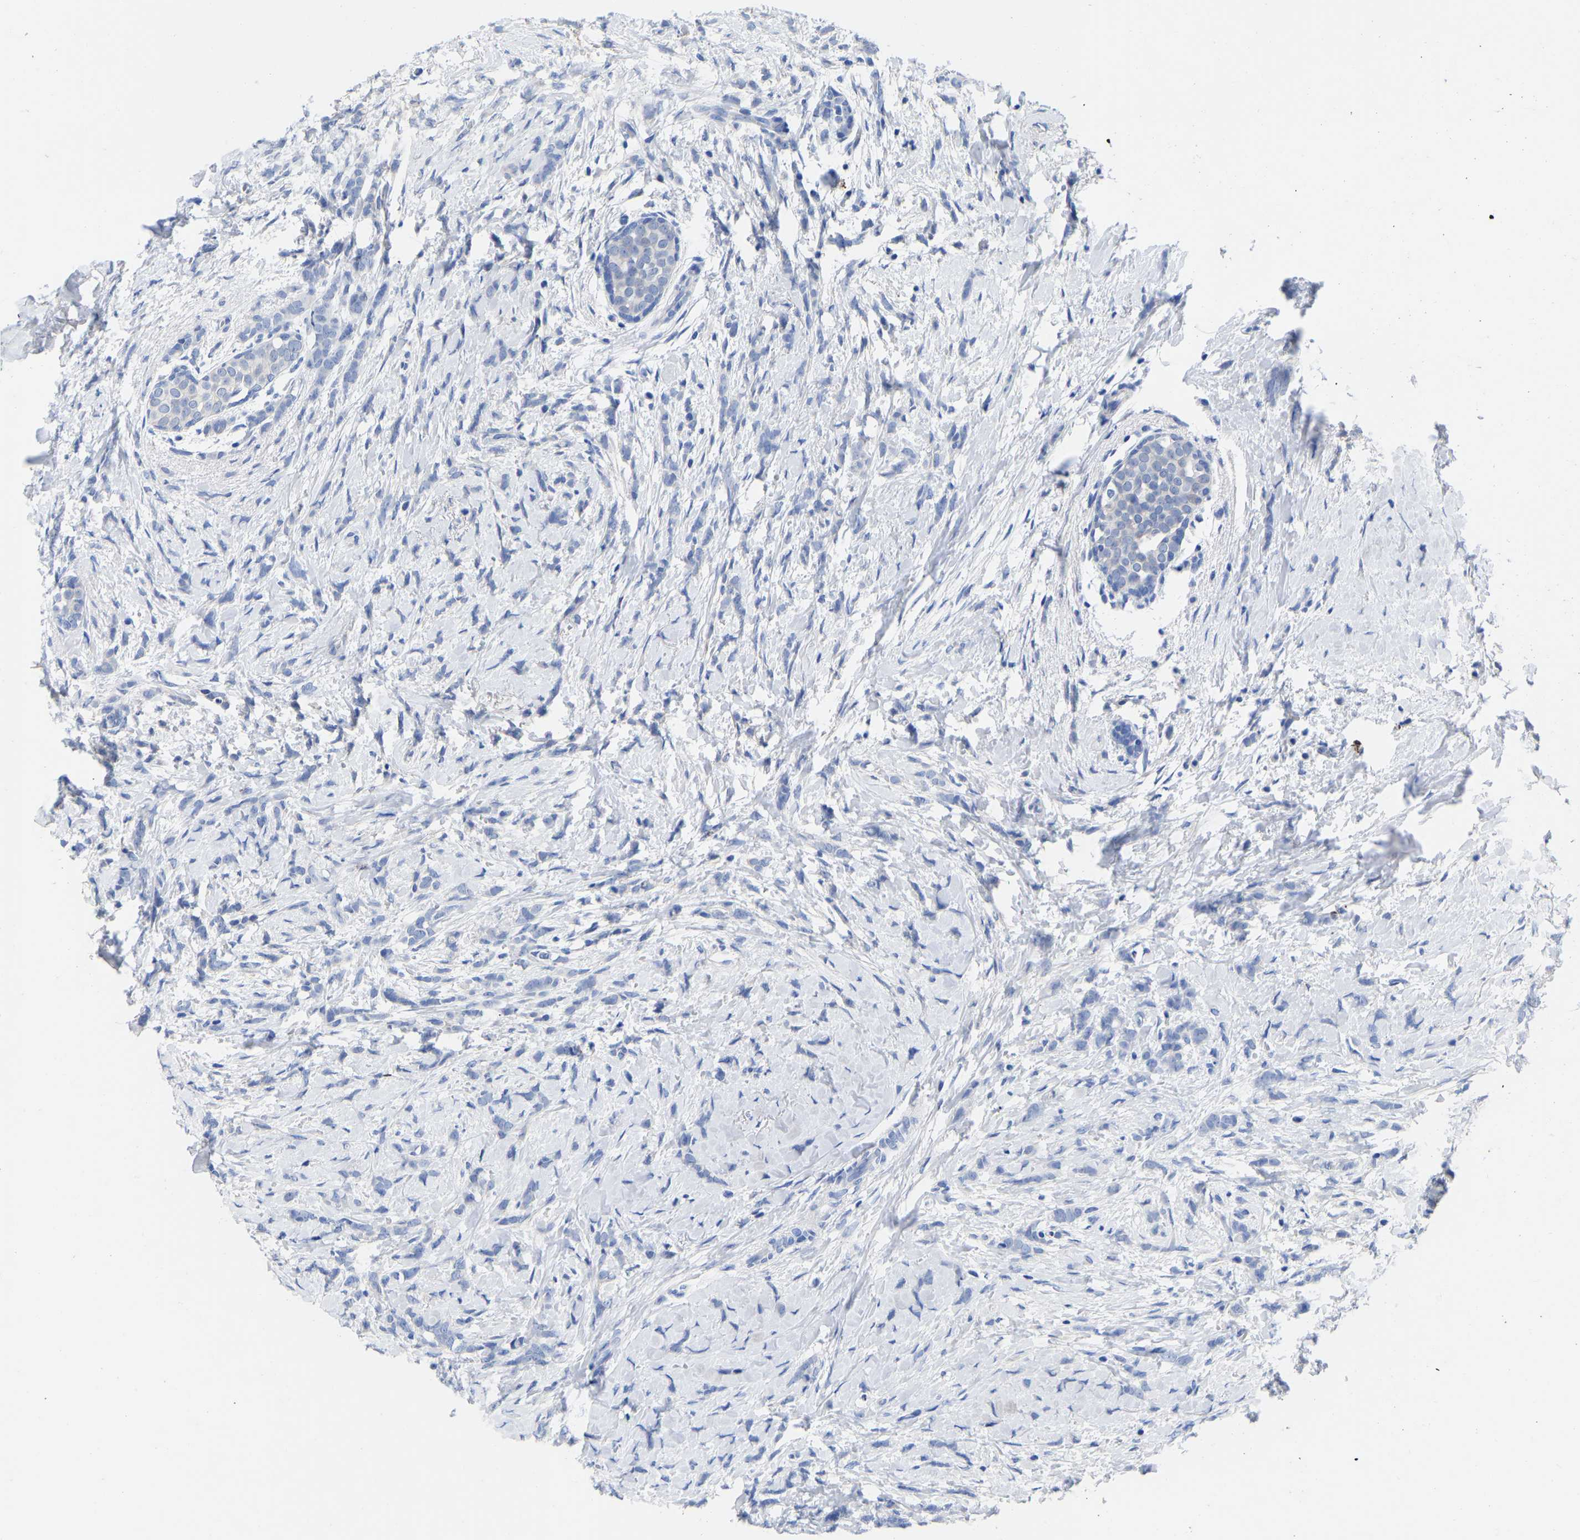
{"staining": {"intensity": "negative", "quantity": "none", "location": "none"}, "tissue": "breast cancer", "cell_type": "Tumor cells", "image_type": "cancer", "snomed": [{"axis": "morphology", "description": "Lobular carcinoma, in situ"}, {"axis": "morphology", "description": "Lobular carcinoma"}, {"axis": "topography", "description": "Breast"}], "caption": "This image is of breast lobular carcinoma in situ stained with IHC to label a protein in brown with the nuclei are counter-stained blue. There is no positivity in tumor cells.", "gene": "GPA33", "patient": {"sex": "female", "age": 41}}